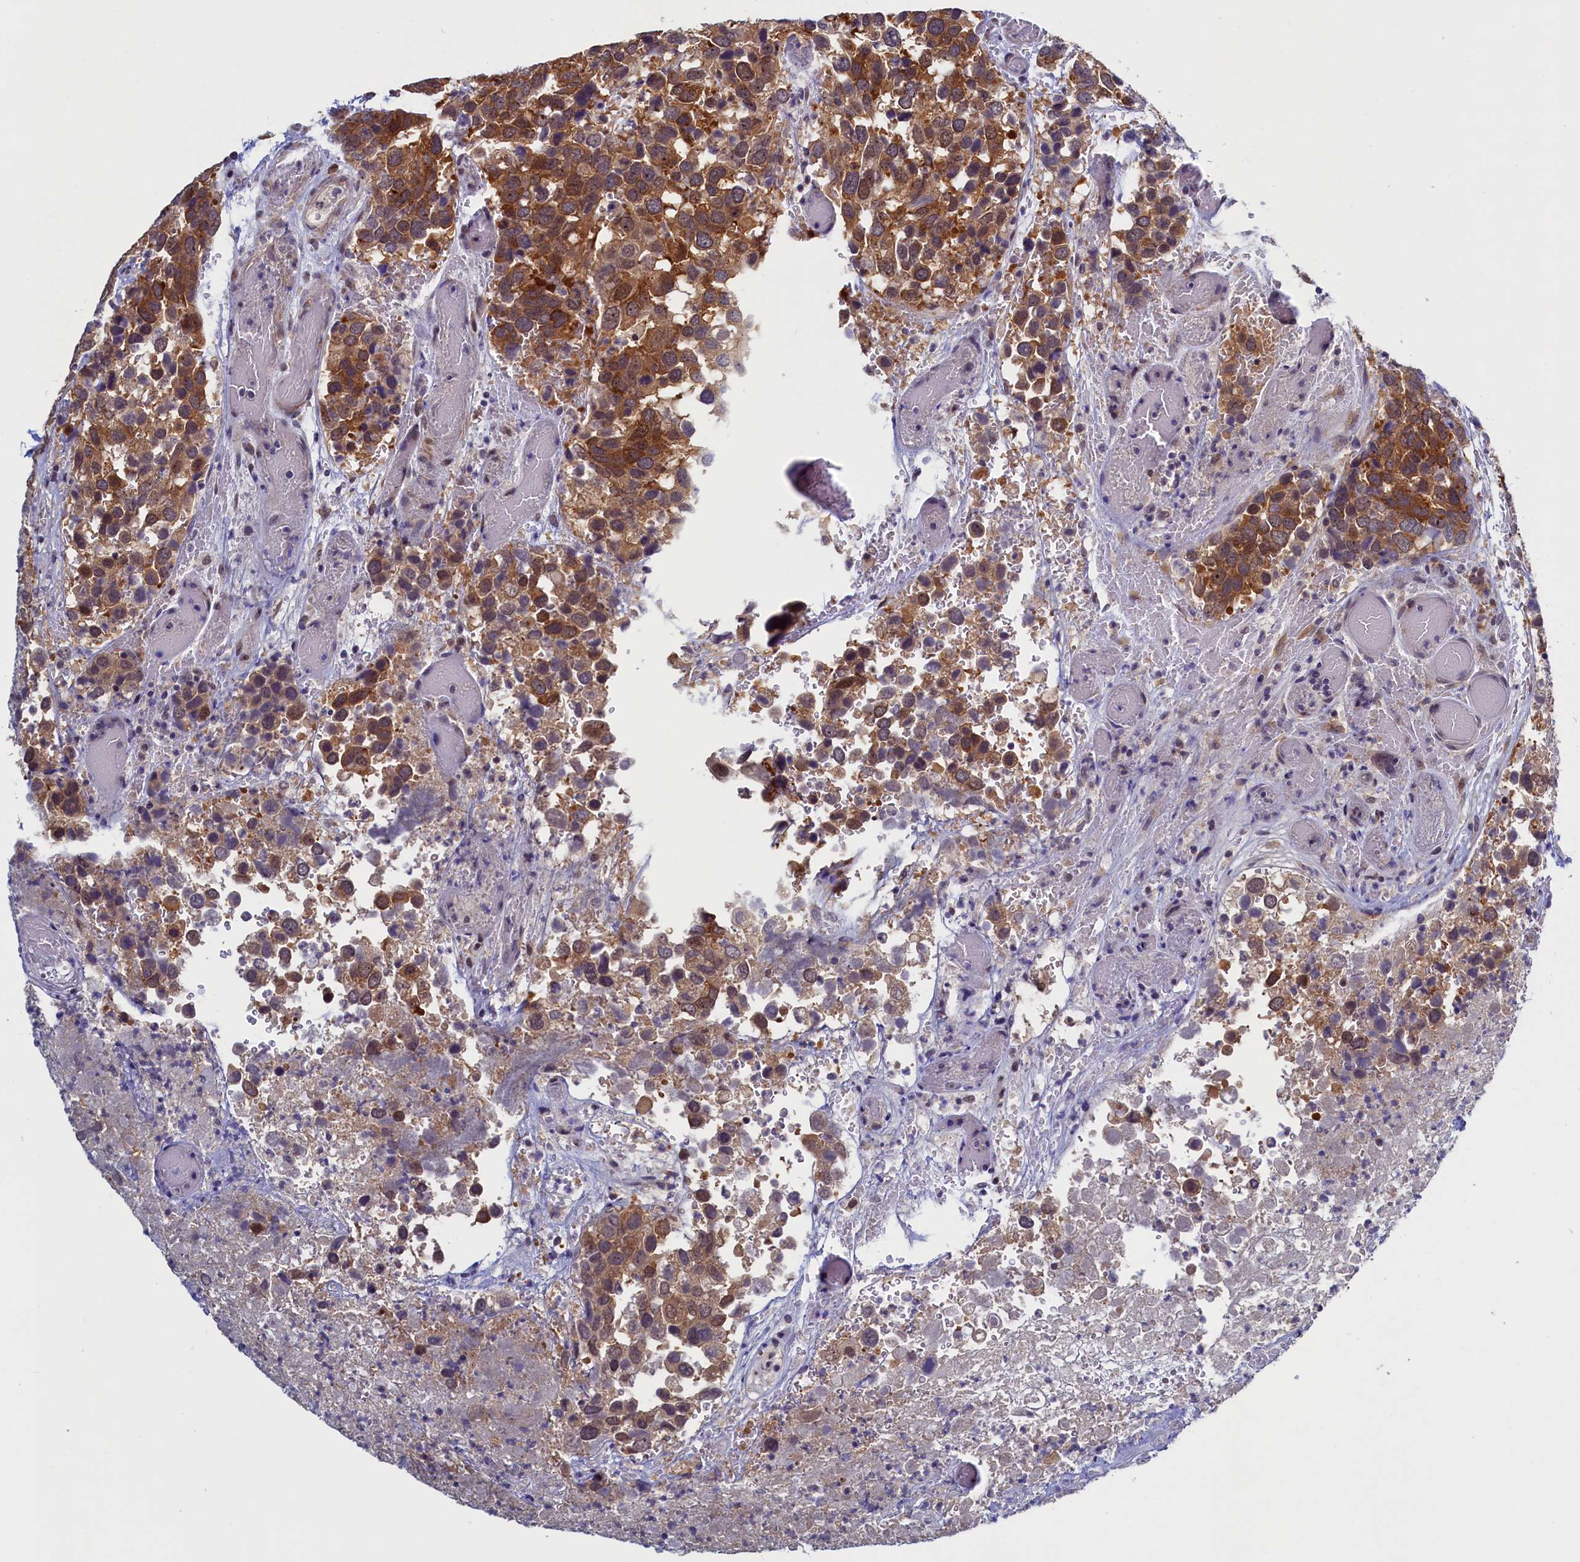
{"staining": {"intensity": "strong", "quantity": ">75%", "location": "cytoplasmic/membranous"}, "tissue": "breast cancer", "cell_type": "Tumor cells", "image_type": "cancer", "snomed": [{"axis": "morphology", "description": "Duct carcinoma"}, {"axis": "topography", "description": "Breast"}], "caption": "Protein expression analysis of breast infiltrating ductal carcinoma exhibits strong cytoplasmic/membranous staining in about >75% of tumor cells.", "gene": "PACSIN3", "patient": {"sex": "female", "age": 83}}